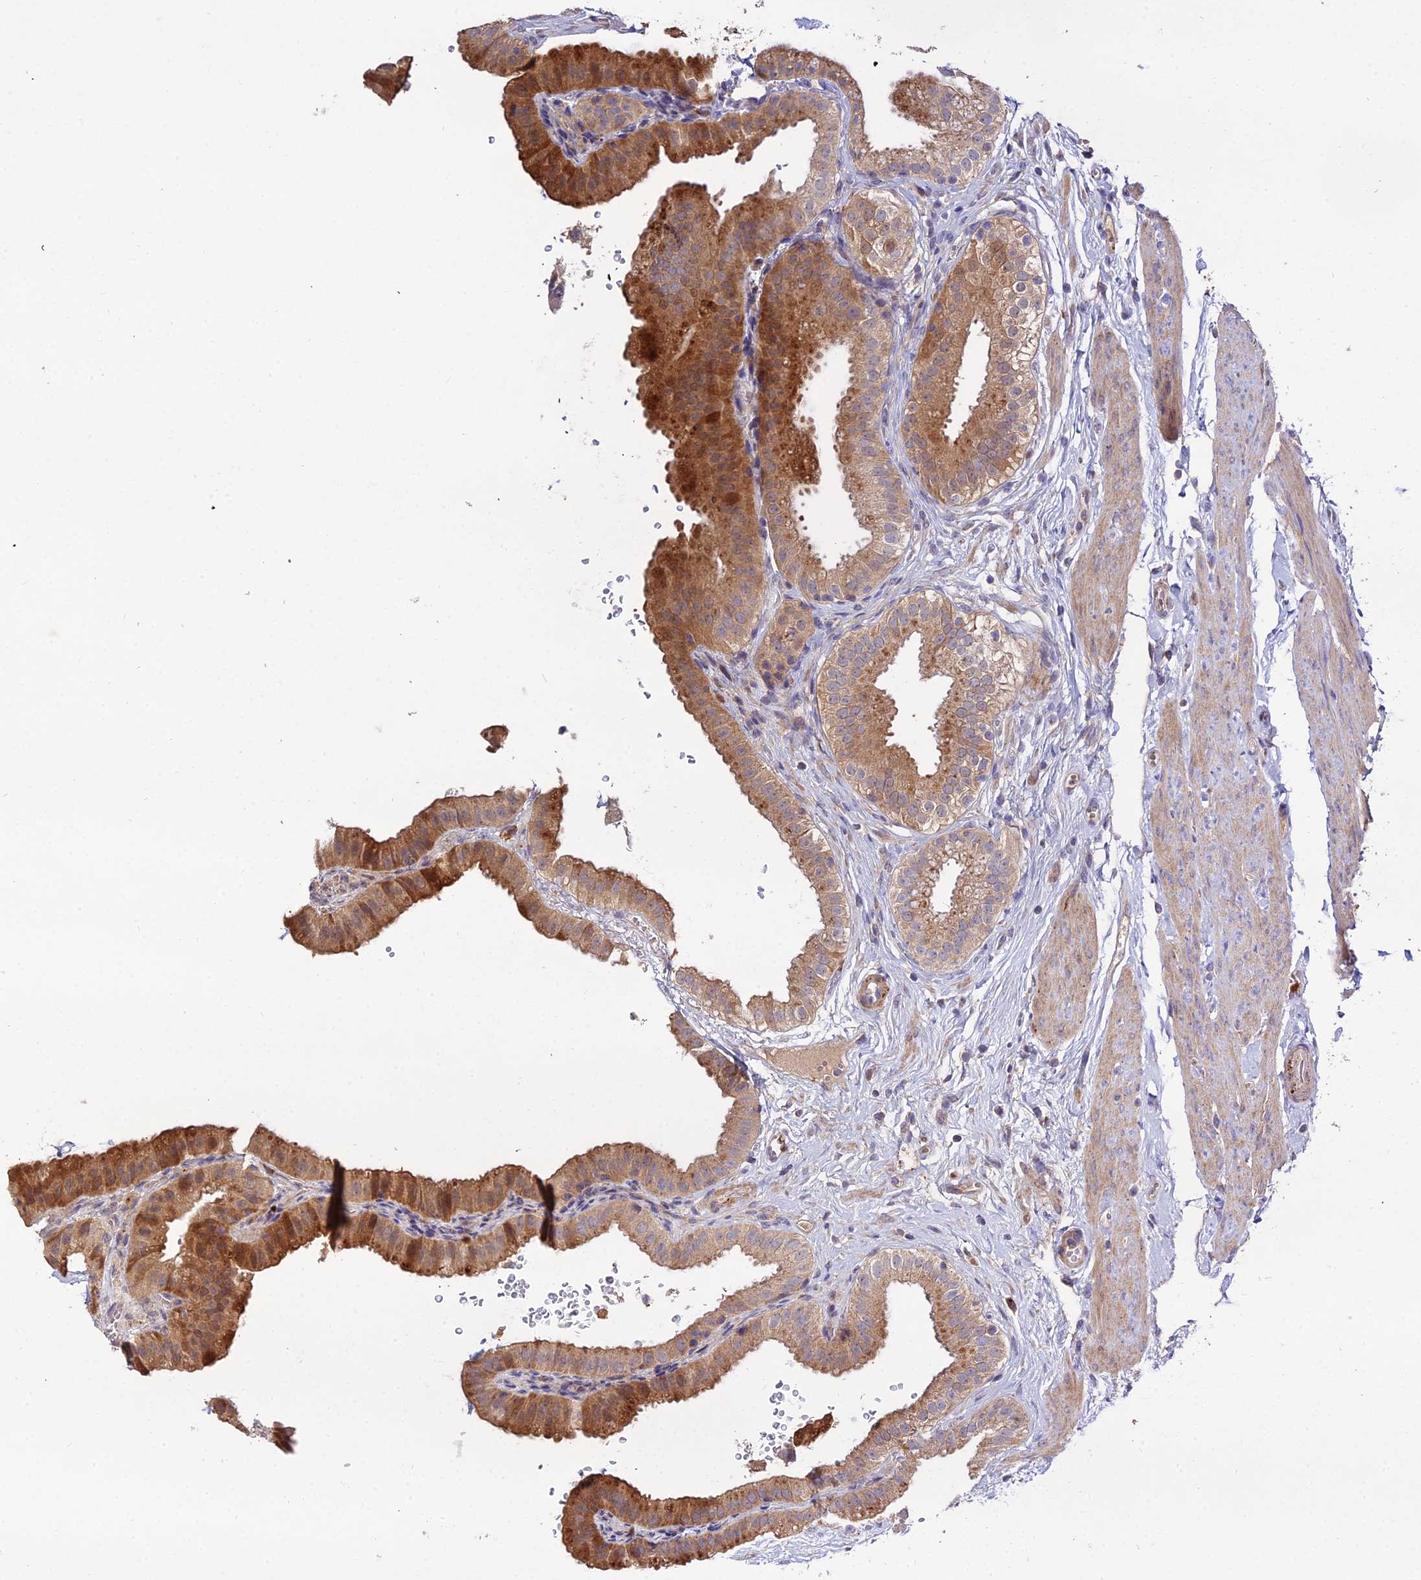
{"staining": {"intensity": "moderate", "quantity": ">75%", "location": "cytoplasmic/membranous"}, "tissue": "gallbladder", "cell_type": "Glandular cells", "image_type": "normal", "snomed": [{"axis": "morphology", "description": "Normal tissue, NOS"}, {"axis": "topography", "description": "Gallbladder"}], "caption": "Immunohistochemistry of benign human gallbladder exhibits medium levels of moderate cytoplasmic/membranous staining in about >75% of glandular cells. The protein of interest is stained brown, and the nuclei are stained in blue (DAB (3,3'-diaminobenzidine) IHC with brightfield microscopy, high magnification).", "gene": "EID2", "patient": {"sex": "female", "age": 61}}